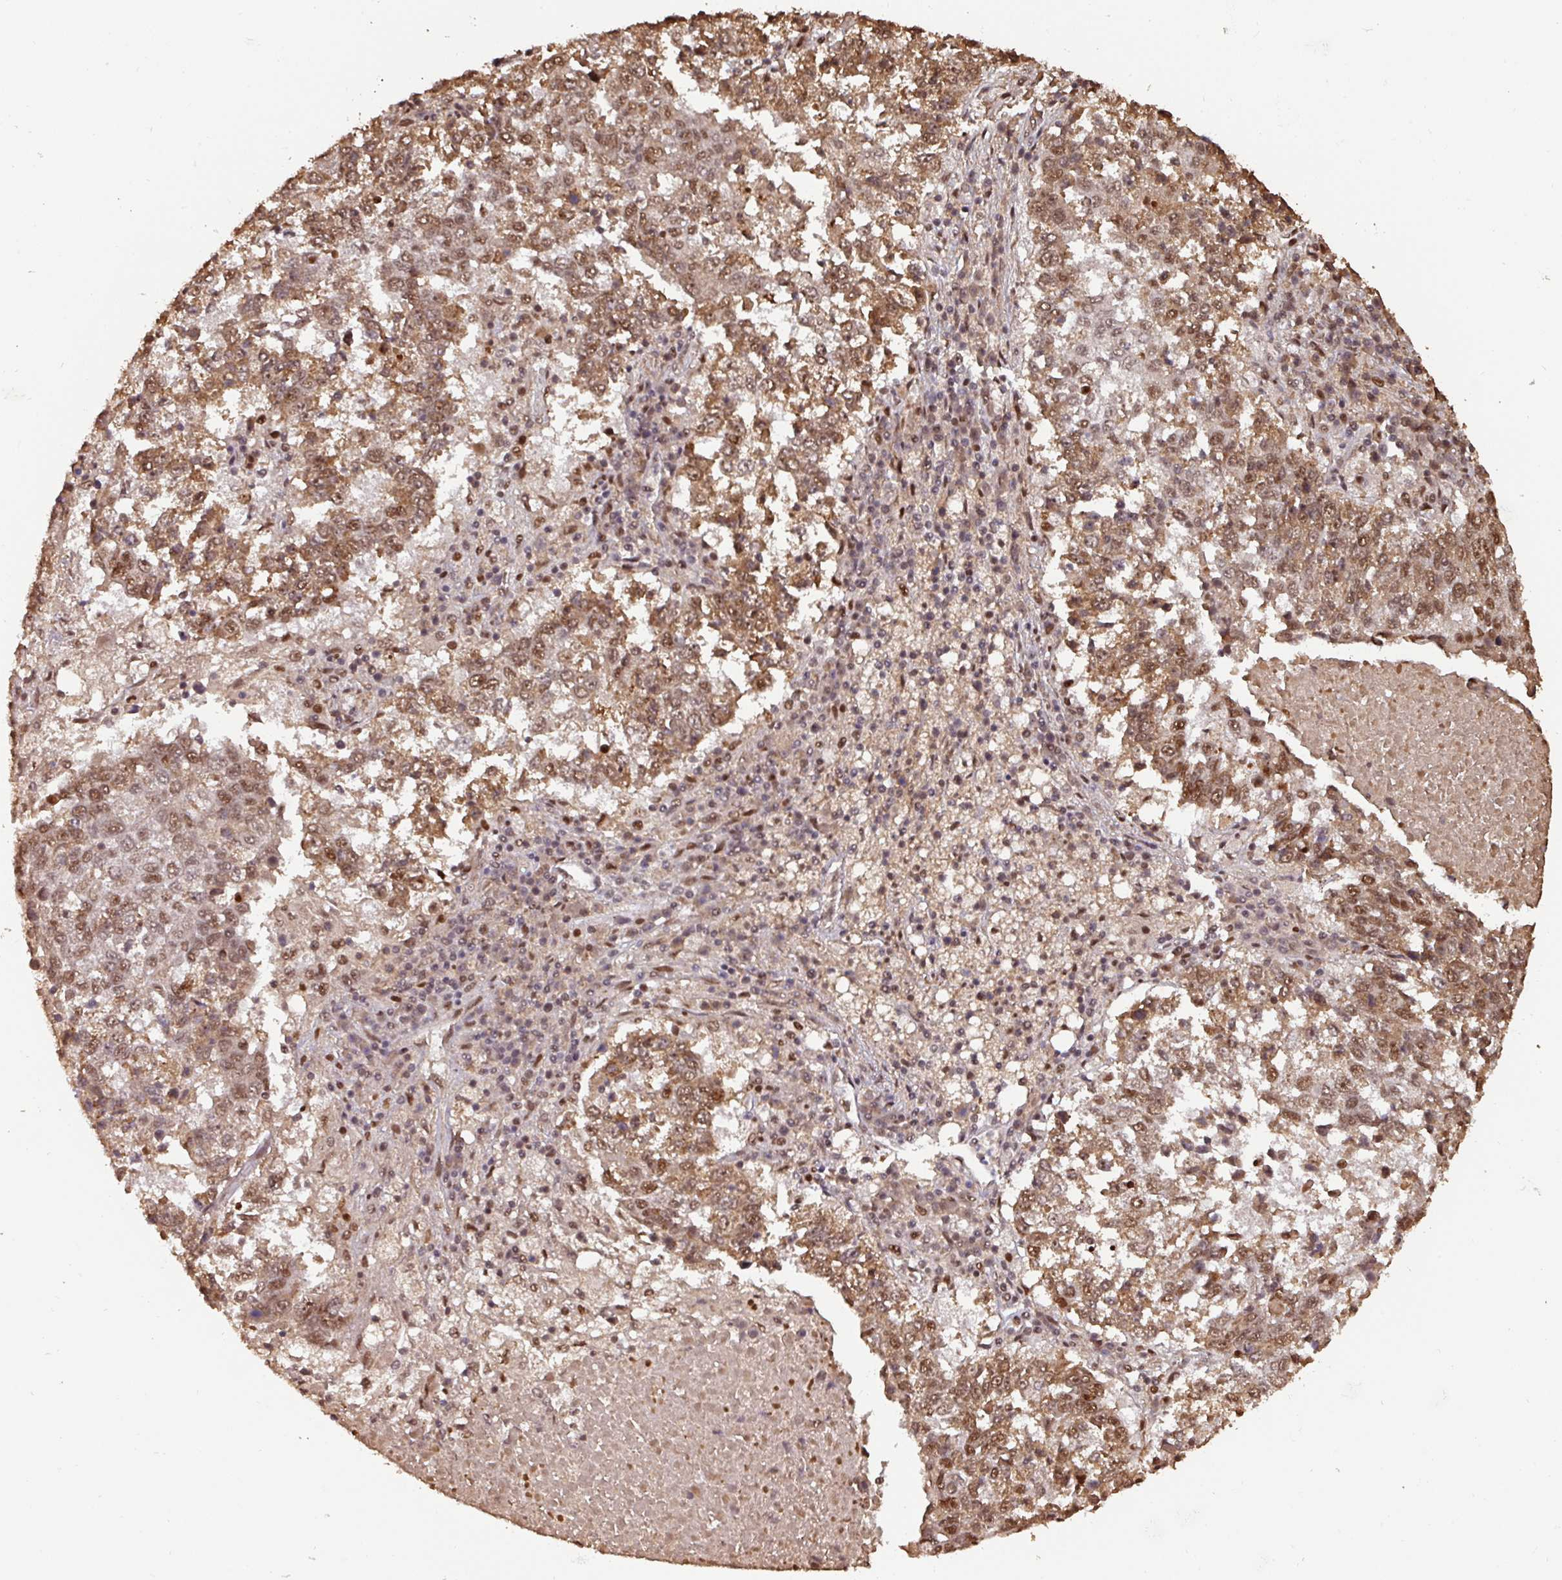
{"staining": {"intensity": "moderate", "quantity": ">75%", "location": "cytoplasmic/membranous,nuclear"}, "tissue": "lung cancer", "cell_type": "Tumor cells", "image_type": "cancer", "snomed": [{"axis": "morphology", "description": "Squamous cell carcinoma, NOS"}, {"axis": "topography", "description": "Lung"}], "caption": "Immunohistochemical staining of lung squamous cell carcinoma demonstrates medium levels of moderate cytoplasmic/membranous and nuclear protein staining in about >75% of tumor cells.", "gene": "POLD1", "patient": {"sex": "male", "age": 73}}